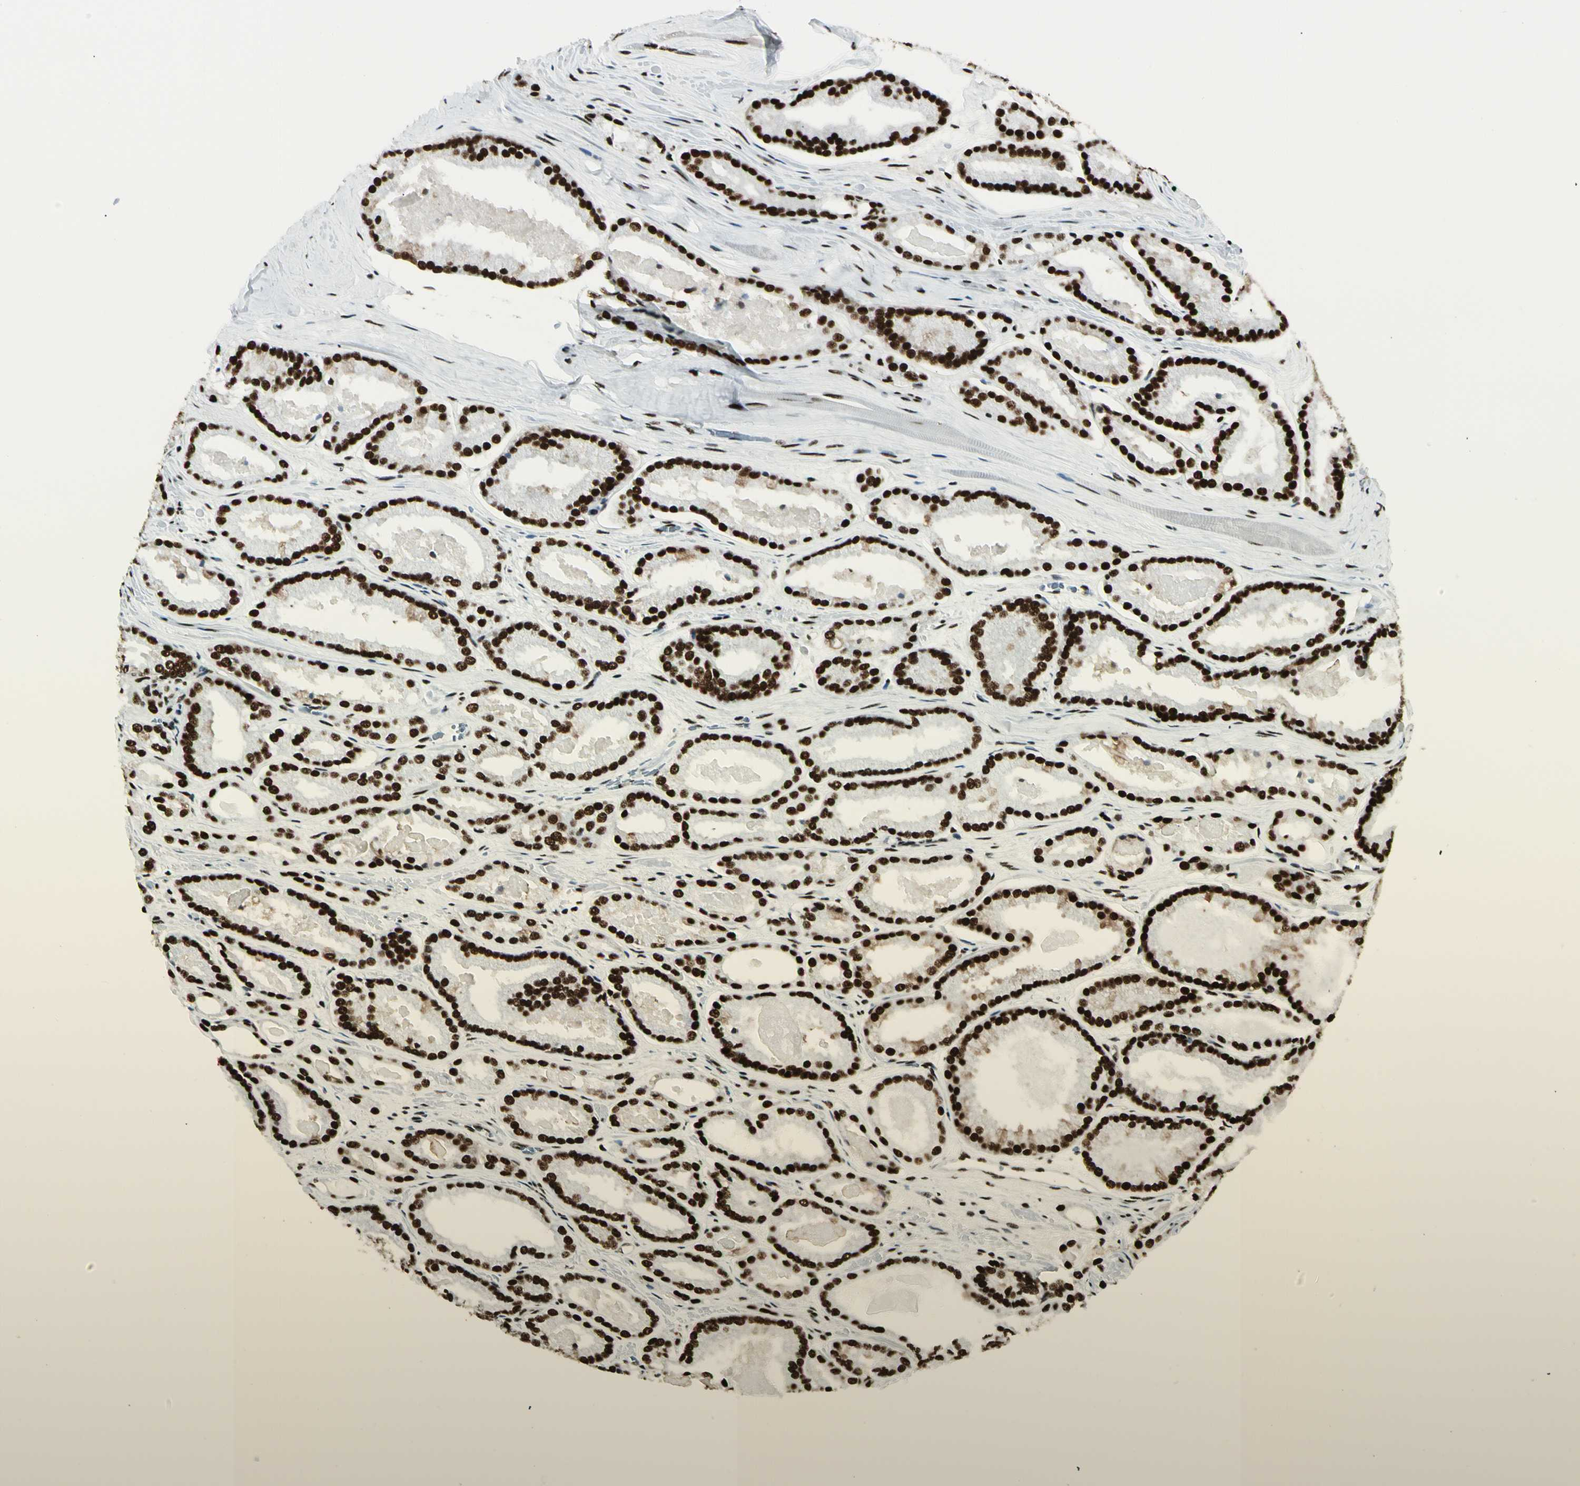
{"staining": {"intensity": "strong", "quantity": ">75%", "location": "nuclear"}, "tissue": "prostate cancer", "cell_type": "Tumor cells", "image_type": "cancer", "snomed": [{"axis": "morphology", "description": "Adenocarcinoma, Low grade"}, {"axis": "topography", "description": "Prostate"}], "caption": "Immunohistochemical staining of adenocarcinoma (low-grade) (prostate) exhibits strong nuclear protein expression in about >75% of tumor cells.", "gene": "CCAR1", "patient": {"sex": "male", "age": 59}}